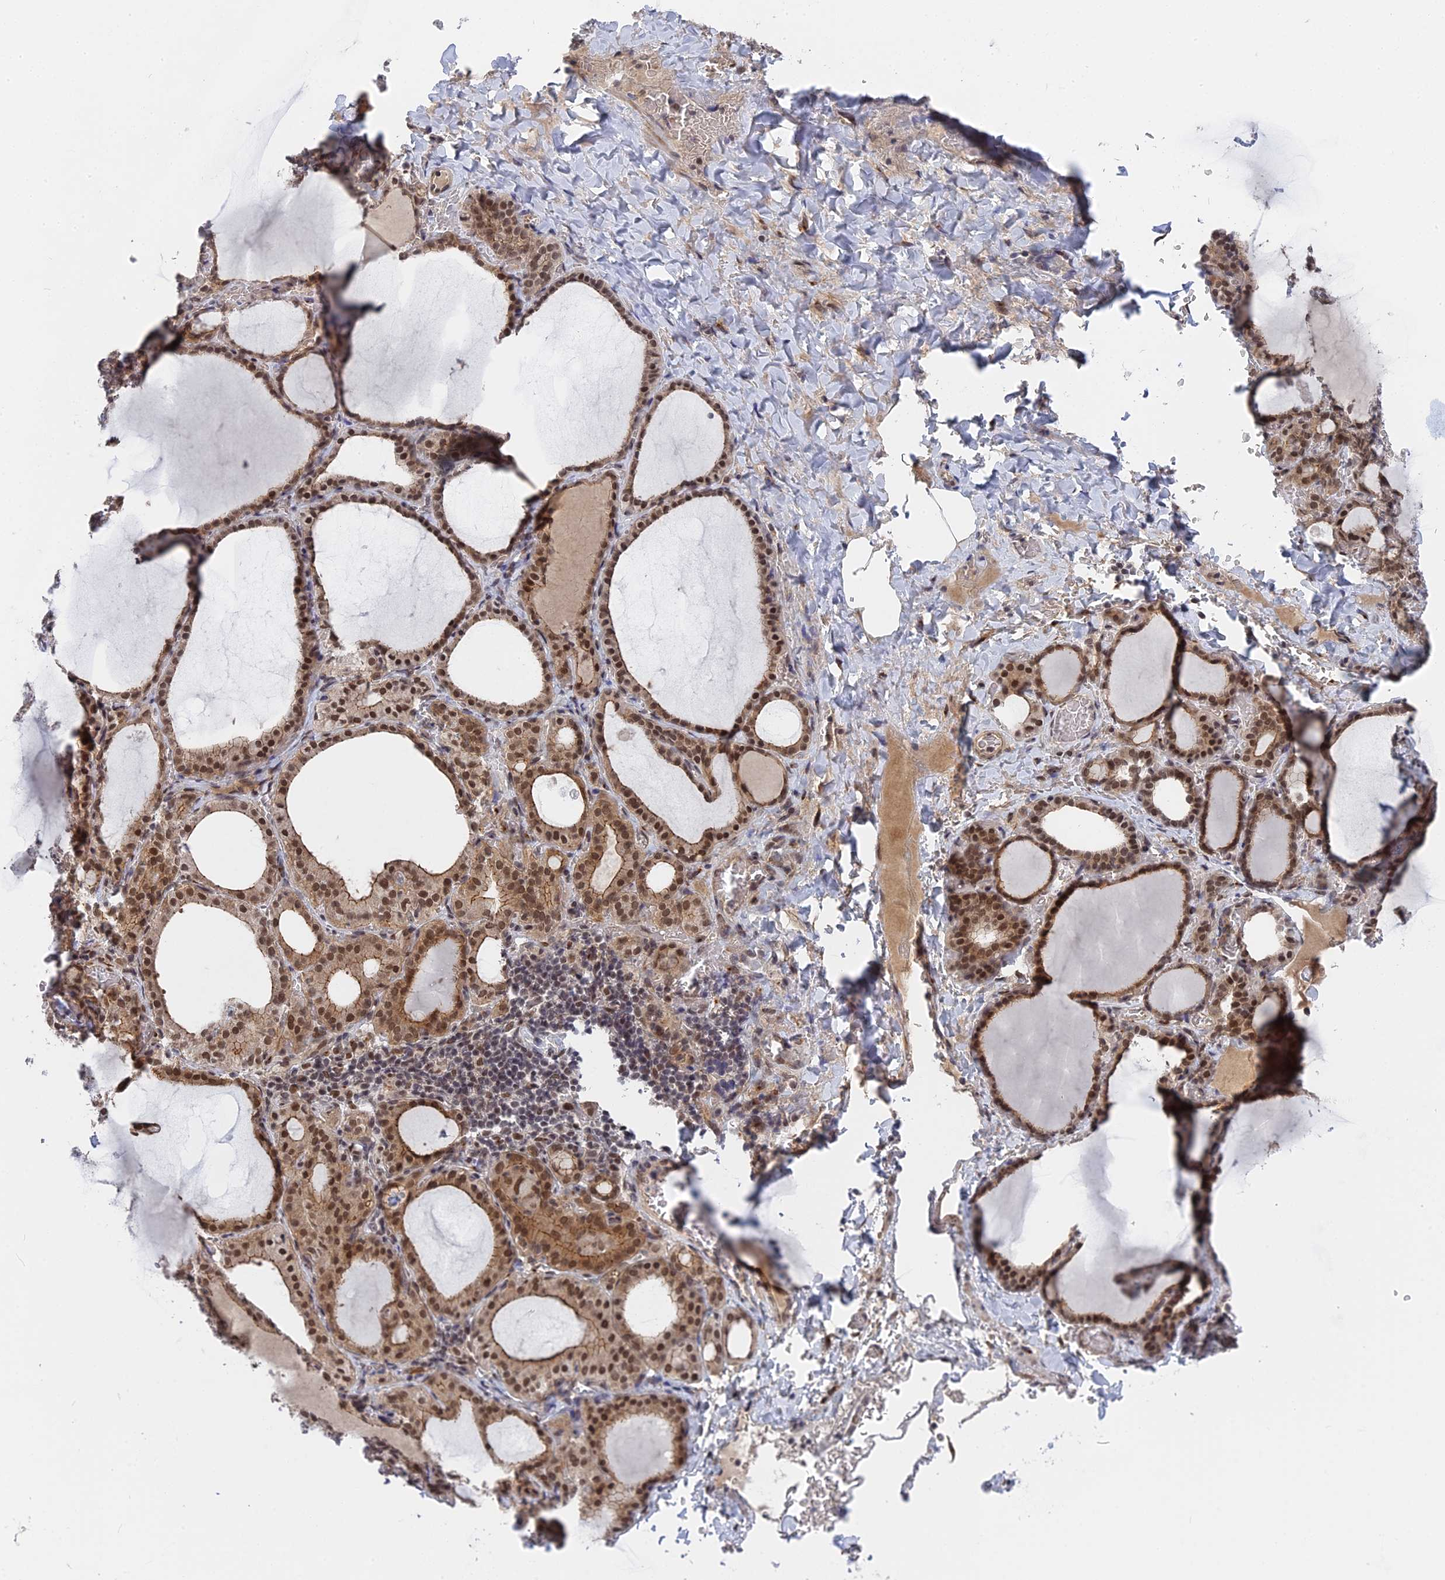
{"staining": {"intensity": "moderate", "quantity": ">75%", "location": "cytoplasmic/membranous,nuclear"}, "tissue": "thyroid gland", "cell_type": "Glandular cells", "image_type": "normal", "snomed": [{"axis": "morphology", "description": "Normal tissue, NOS"}, {"axis": "topography", "description": "Thyroid gland"}], "caption": "Benign thyroid gland shows moderate cytoplasmic/membranous,nuclear positivity in approximately >75% of glandular cells, visualized by immunohistochemistry.", "gene": "CCDC85A", "patient": {"sex": "female", "age": 39}}